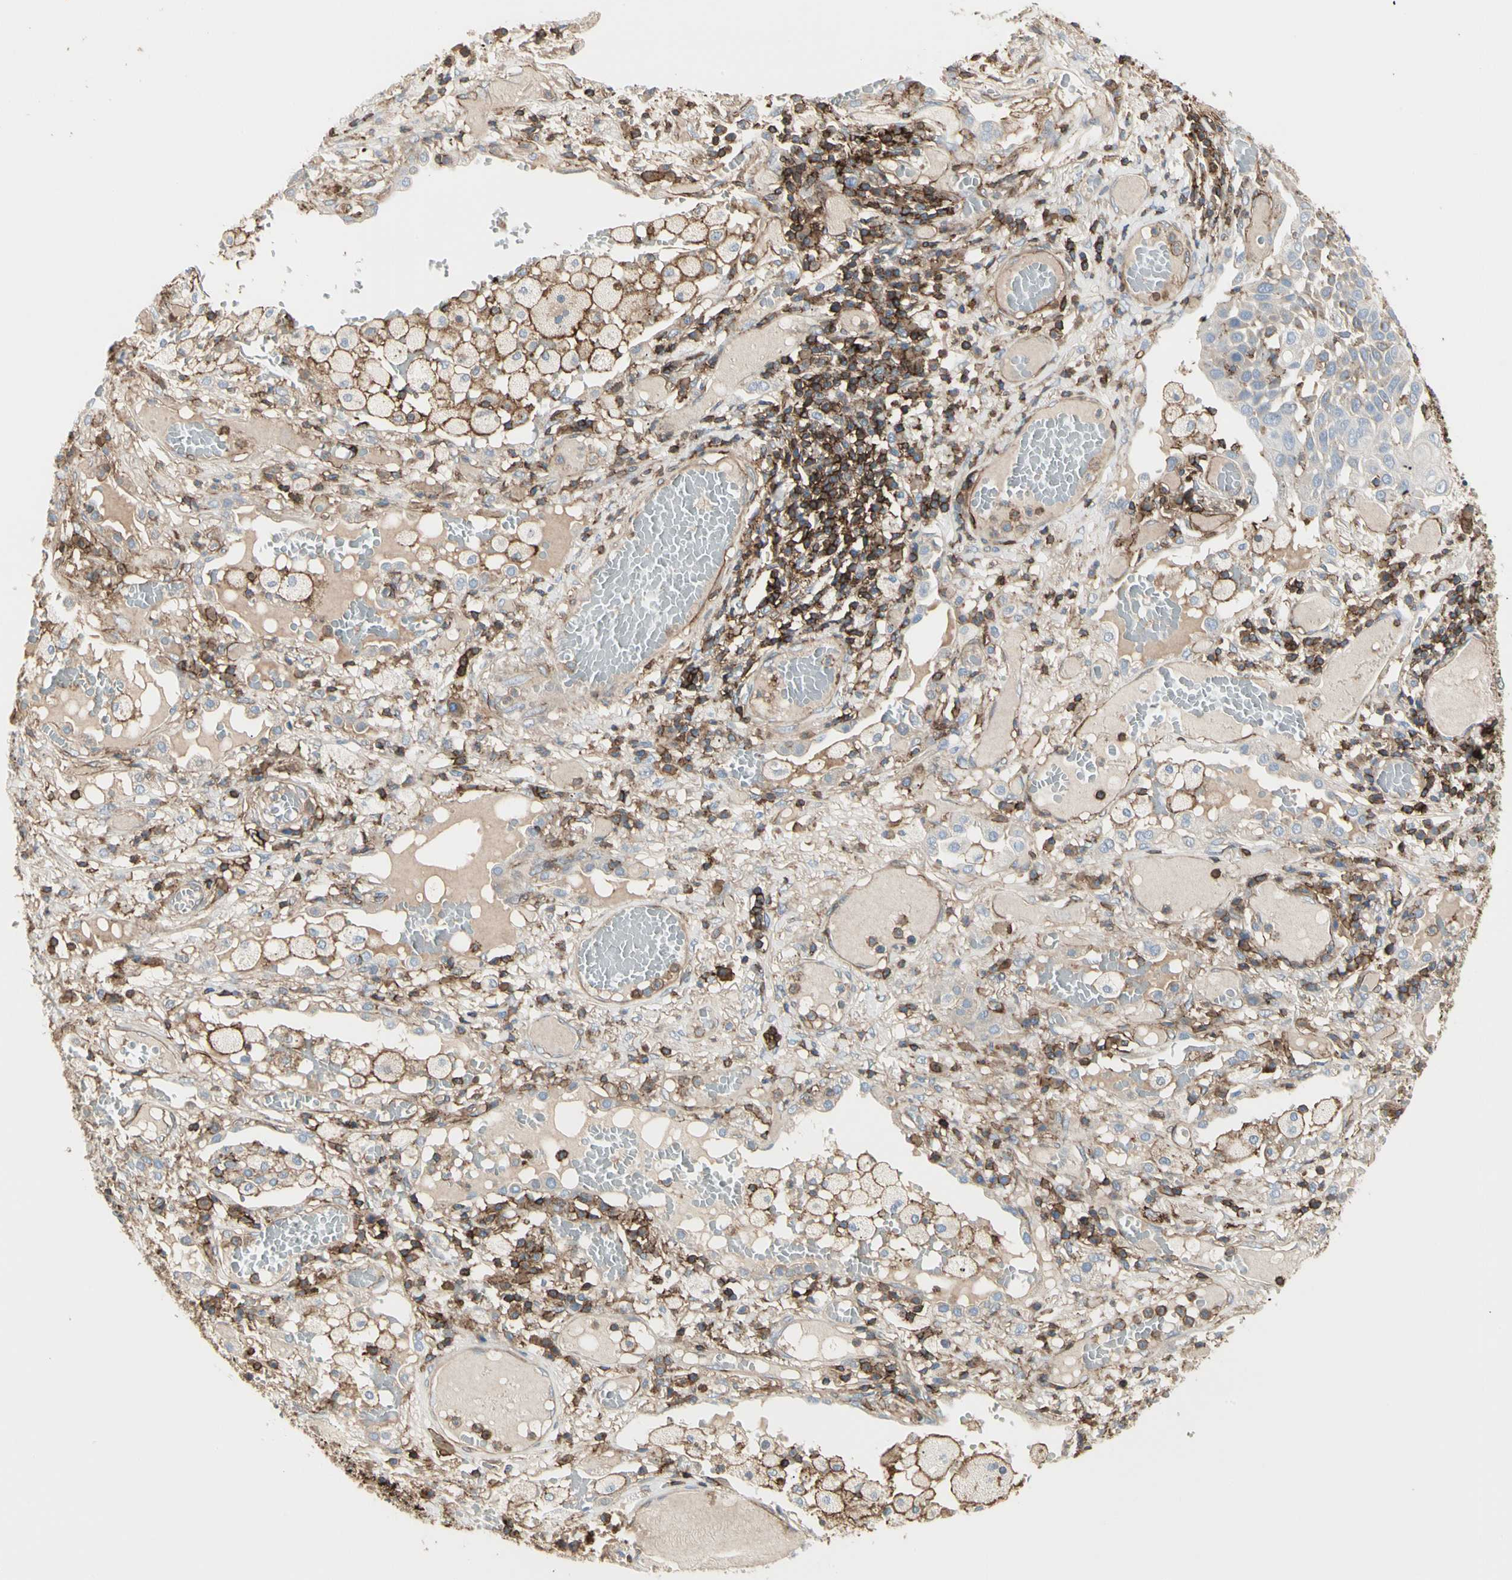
{"staining": {"intensity": "weak", "quantity": "<25%", "location": "cytoplasmic/membranous"}, "tissue": "lung cancer", "cell_type": "Tumor cells", "image_type": "cancer", "snomed": [{"axis": "morphology", "description": "Squamous cell carcinoma, NOS"}, {"axis": "topography", "description": "Lung"}], "caption": "There is no significant staining in tumor cells of lung cancer.", "gene": "CLEC2B", "patient": {"sex": "male", "age": 71}}